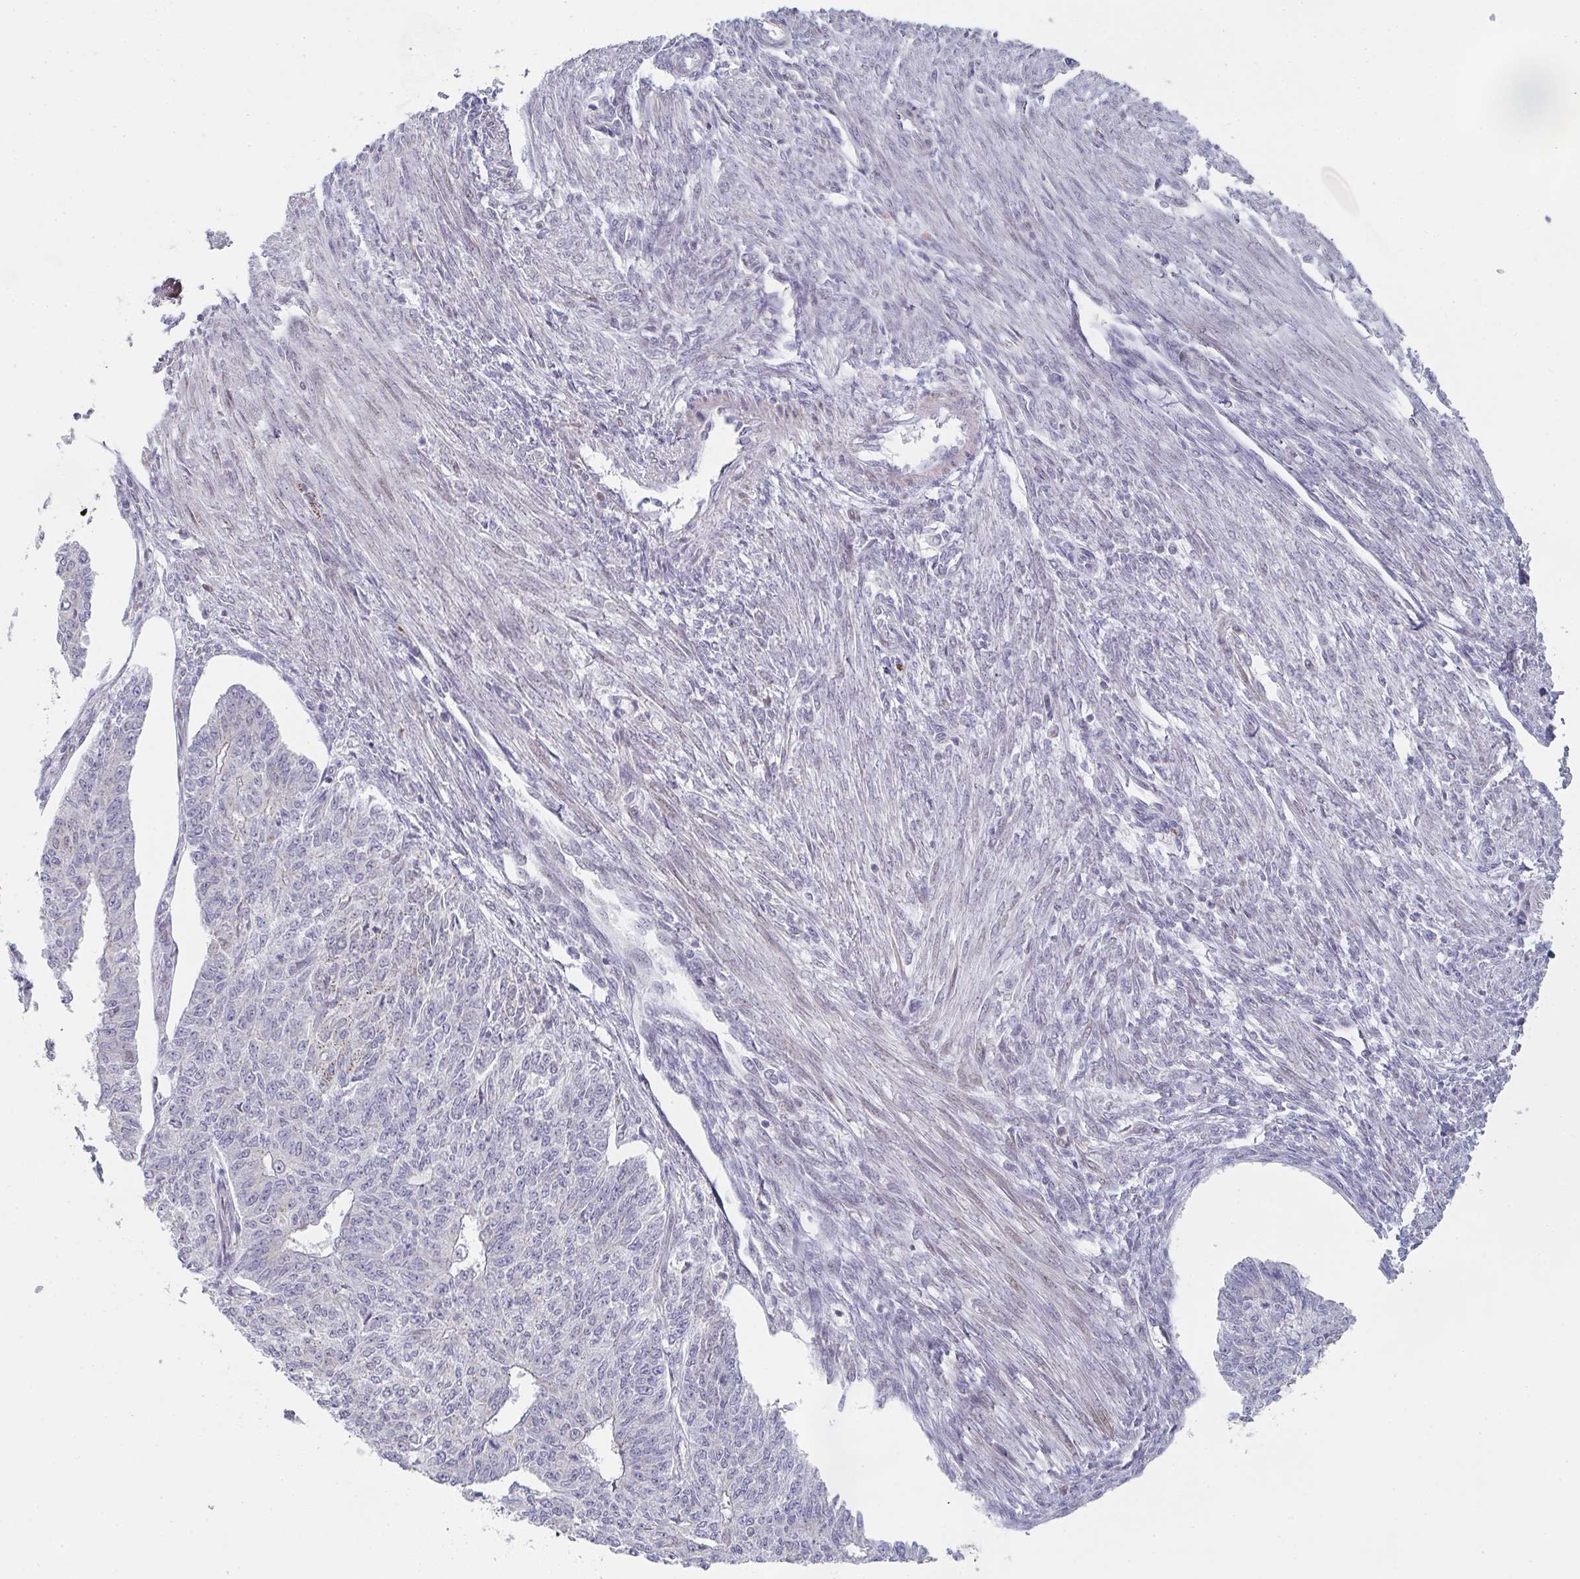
{"staining": {"intensity": "weak", "quantity": "<25%", "location": "cytoplasmic/membranous"}, "tissue": "endometrial cancer", "cell_type": "Tumor cells", "image_type": "cancer", "snomed": [{"axis": "morphology", "description": "Adenocarcinoma, NOS"}, {"axis": "topography", "description": "Endometrium"}], "caption": "This image is of endometrial cancer (adenocarcinoma) stained with immunohistochemistry (IHC) to label a protein in brown with the nuclei are counter-stained blue. There is no staining in tumor cells.", "gene": "ZNF526", "patient": {"sex": "female", "age": 32}}